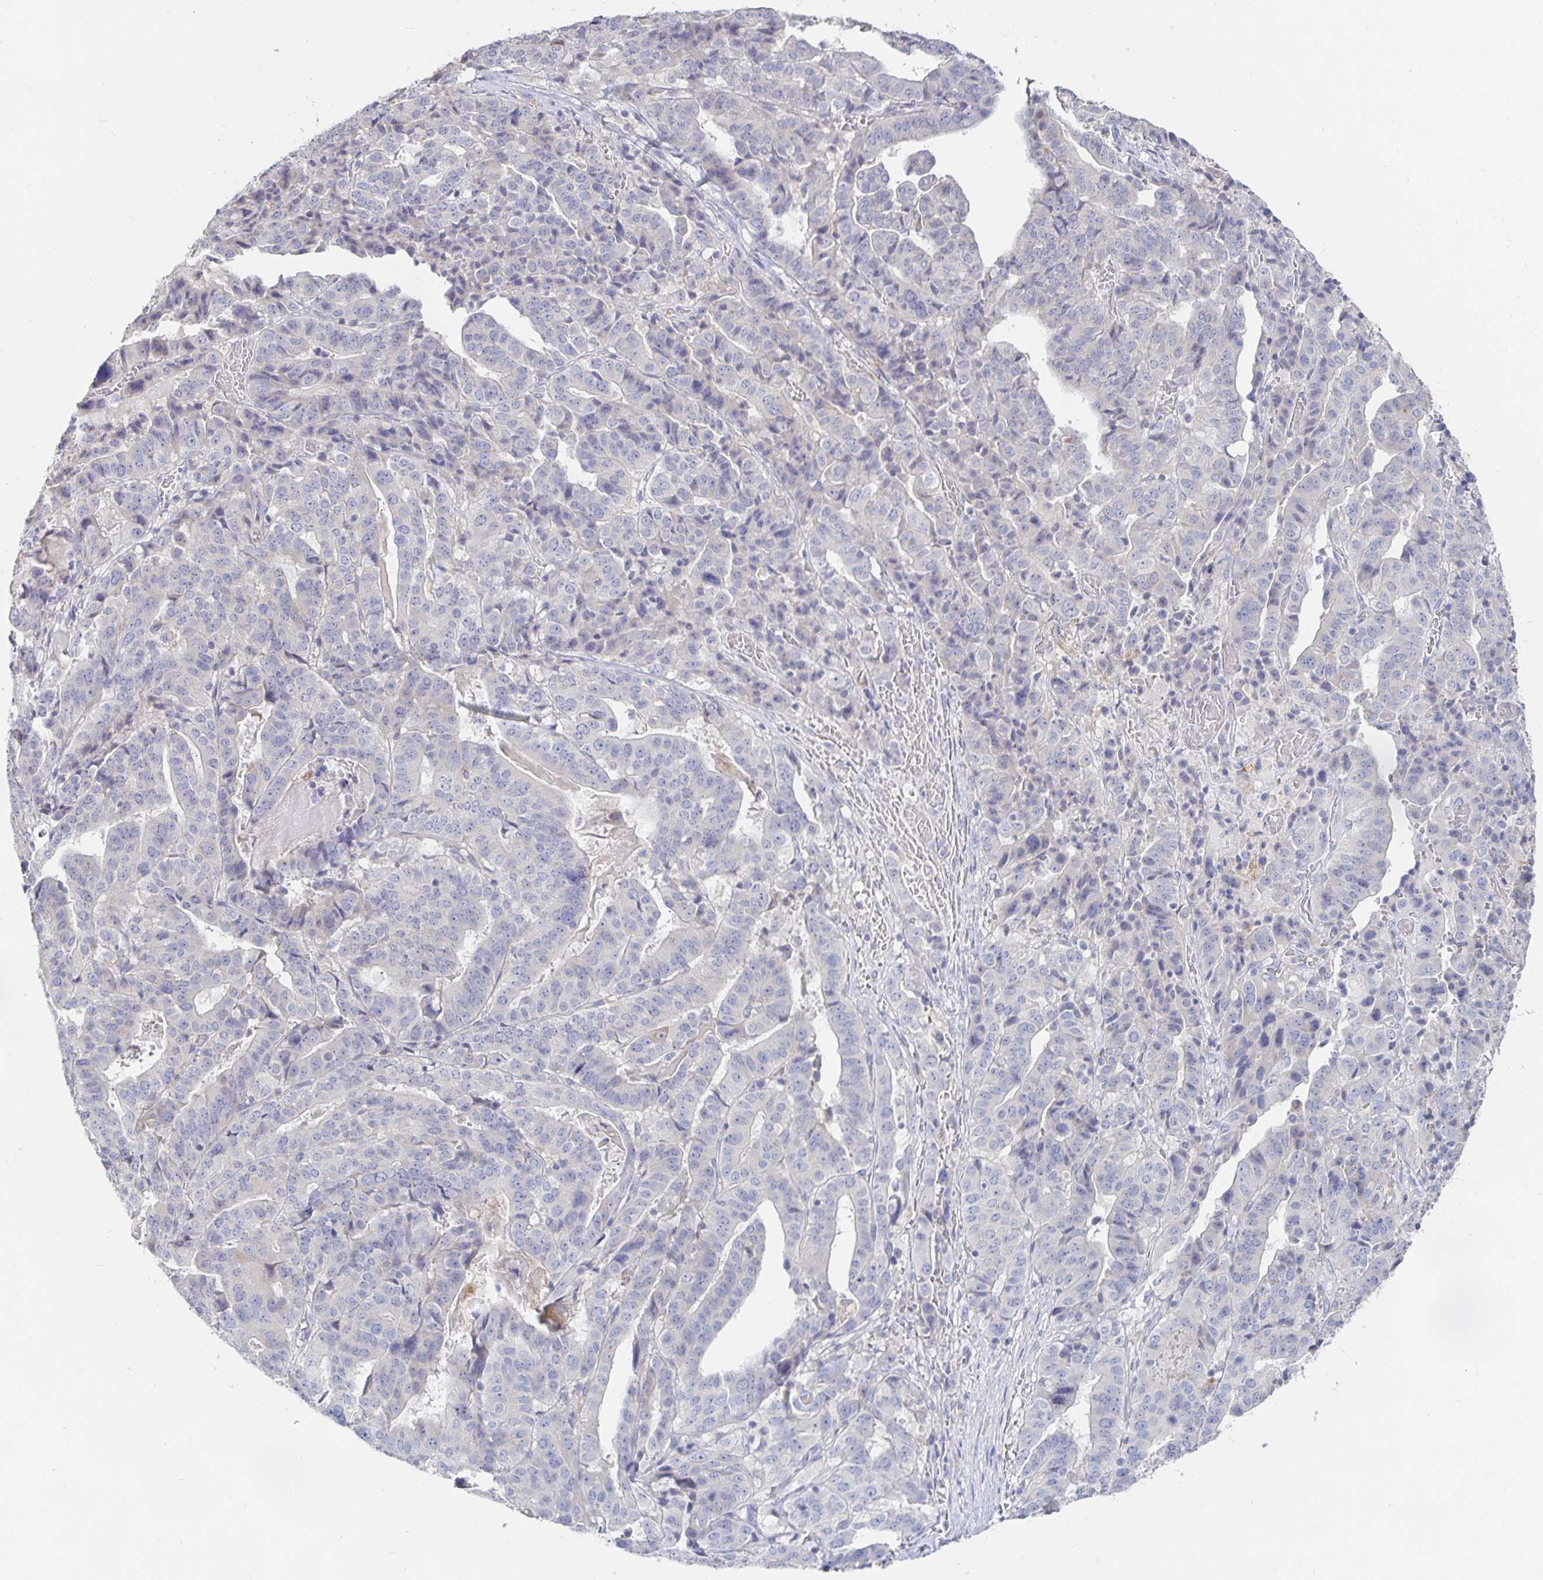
{"staining": {"intensity": "negative", "quantity": "none", "location": "none"}, "tissue": "stomach cancer", "cell_type": "Tumor cells", "image_type": "cancer", "snomed": [{"axis": "morphology", "description": "Adenocarcinoma, NOS"}, {"axis": "topography", "description": "Stomach"}], "caption": "Immunohistochemistry (IHC) photomicrograph of neoplastic tissue: stomach cancer (adenocarcinoma) stained with DAB (3,3'-diaminobenzidine) shows no significant protein staining in tumor cells.", "gene": "SPPL3", "patient": {"sex": "male", "age": 48}}